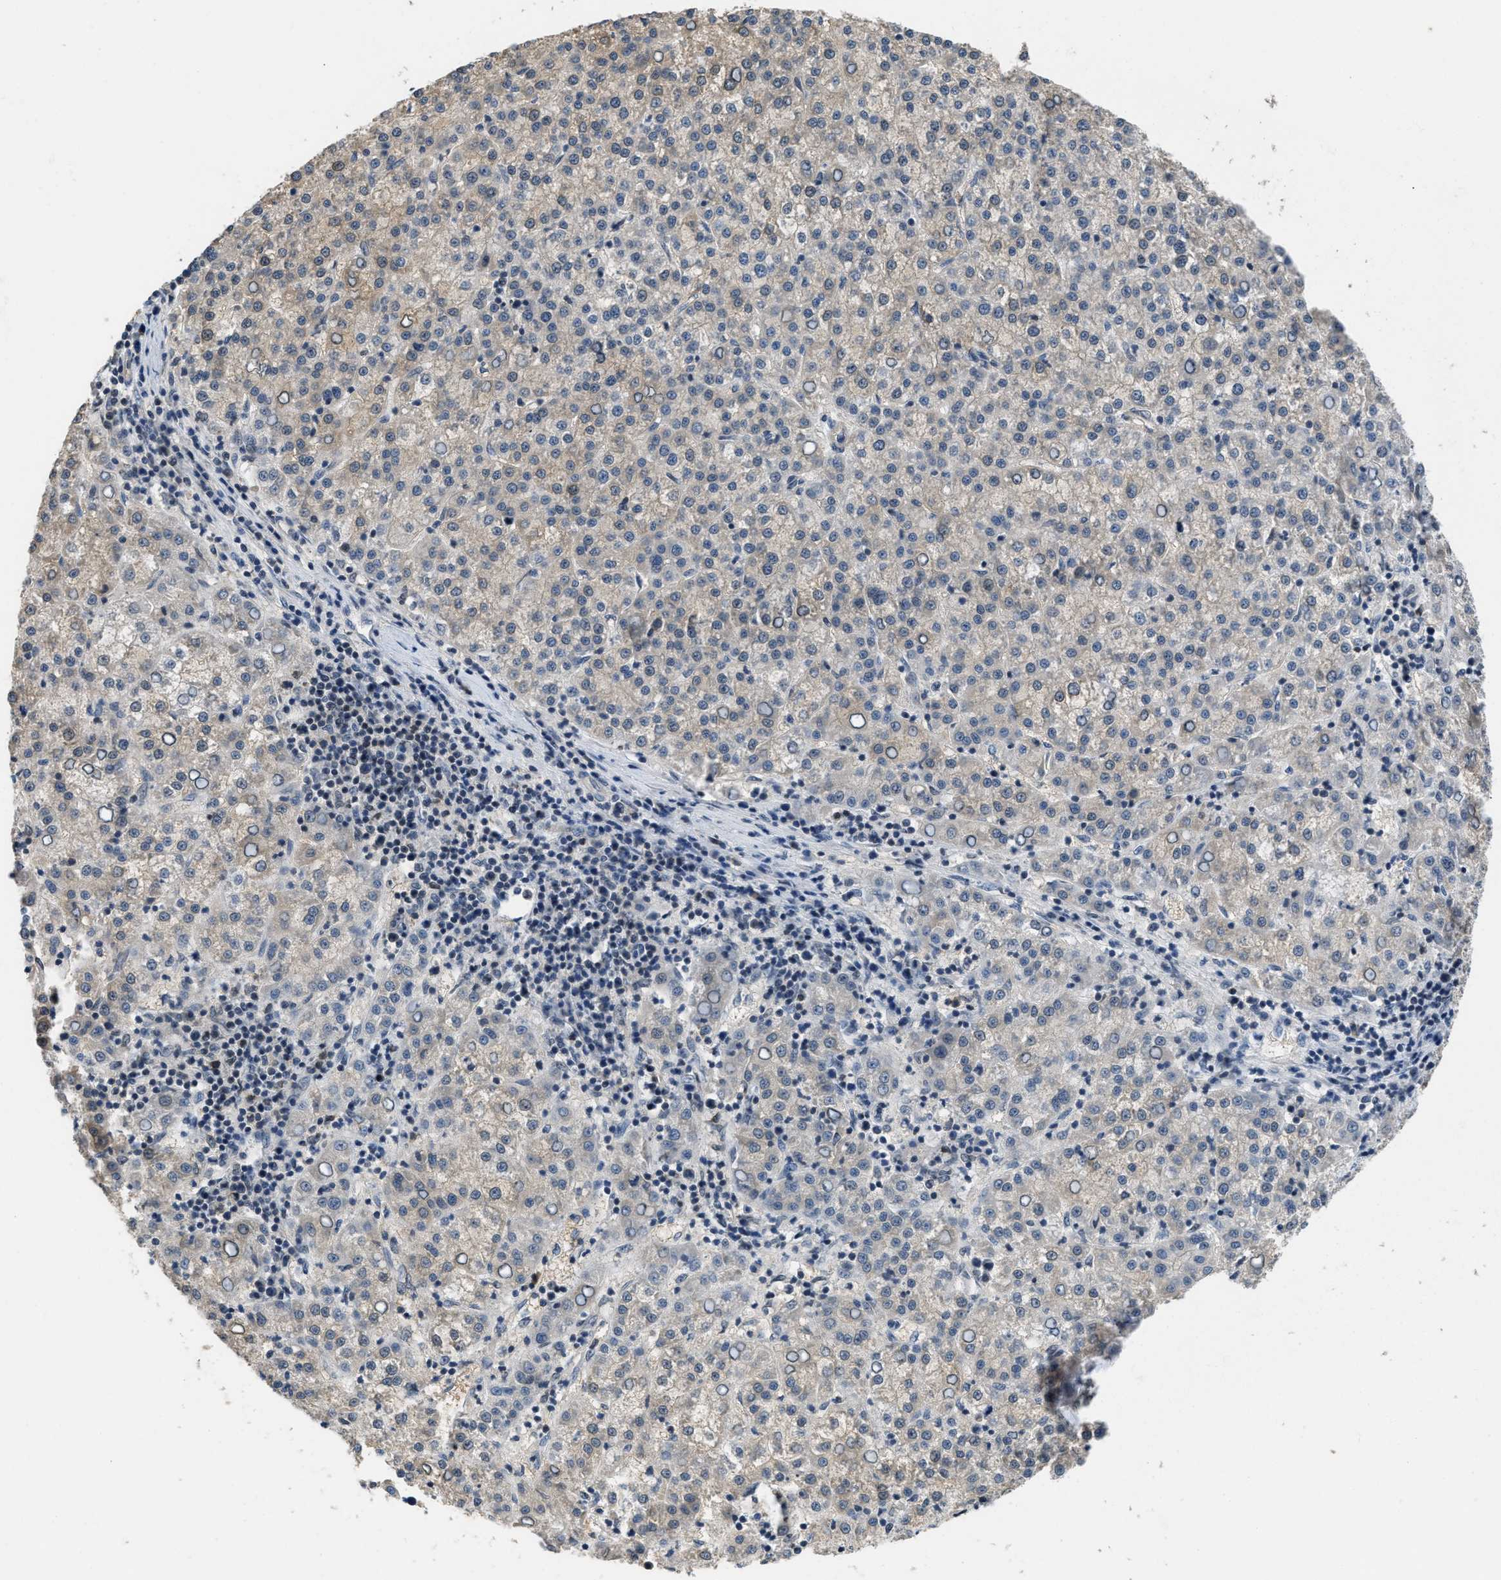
{"staining": {"intensity": "weak", "quantity": "25%-75%", "location": "cytoplasmic/membranous"}, "tissue": "liver cancer", "cell_type": "Tumor cells", "image_type": "cancer", "snomed": [{"axis": "morphology", "description": "Carcinoma, Hepatocellular, NOS"}, {"axis": "topography", "description": "Liver"}], "caption": "About 25%-75% of tumor cells in liver cancer (hepatocellular carcinoma) show weak cytoplasmic/membranous protein staining as visualized by brown immunohistochemical staining.", "gene": "TES", "patient": {"sex": "female", "age": 58}}